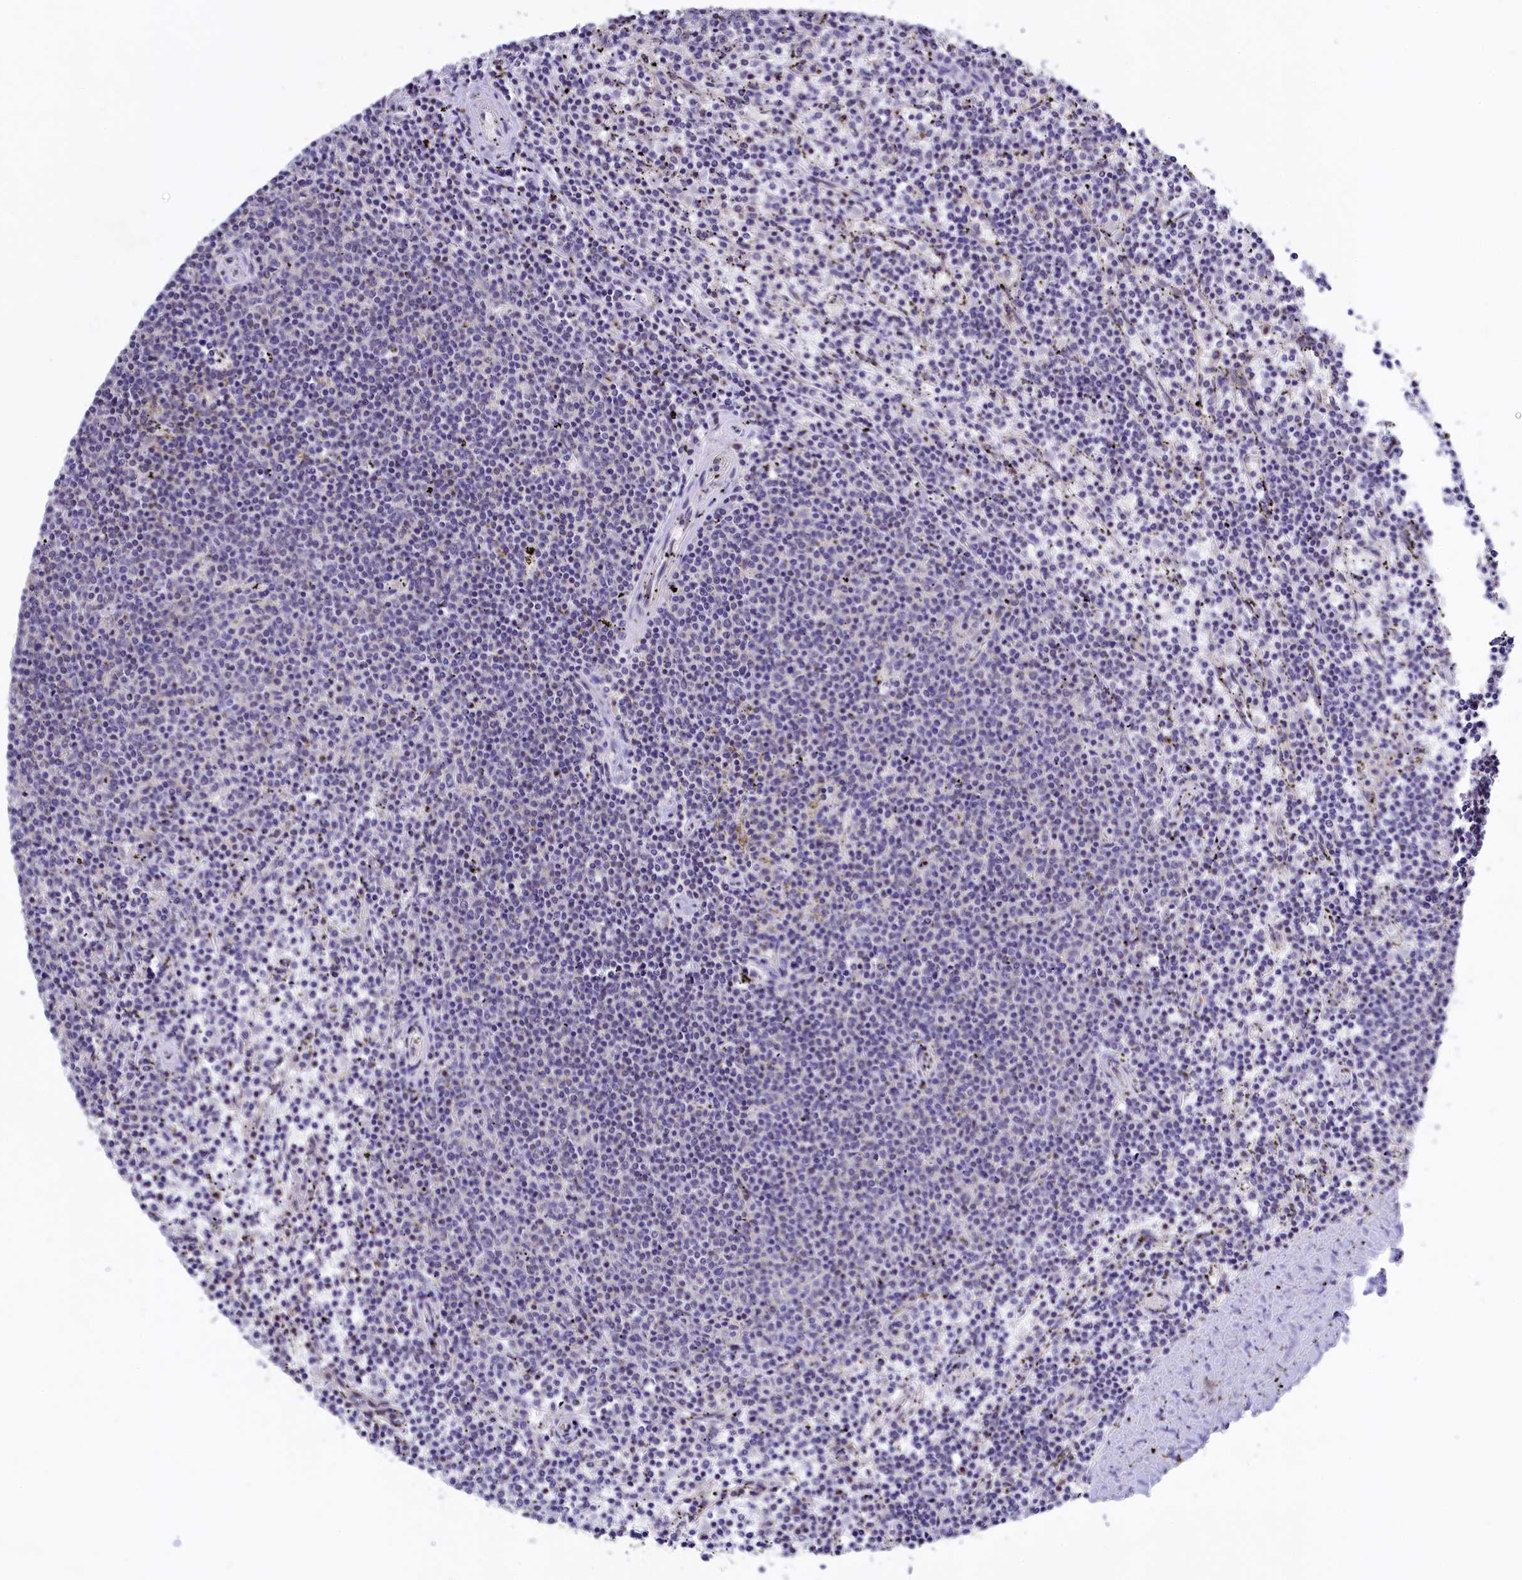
{"staining": {"intensity": "negative", "quantity": "none", "location": "none"}, "tissue": "lymphoma", "cell_type": "Tumor cells", "image_type": "cancer", "snomed": [{"axis": "morphology", "description": "Malignant lymphoma, non-Hodgkin's type, Low grade"}, {"axis": "topography", "description": "Spleen"}], "caption": "Immunohistochemical staining of human lymphoma demonstrates no significant expression in tumor cells.", "gene": "SEC24C", "patient": {"sex": "female", "age": 50}}